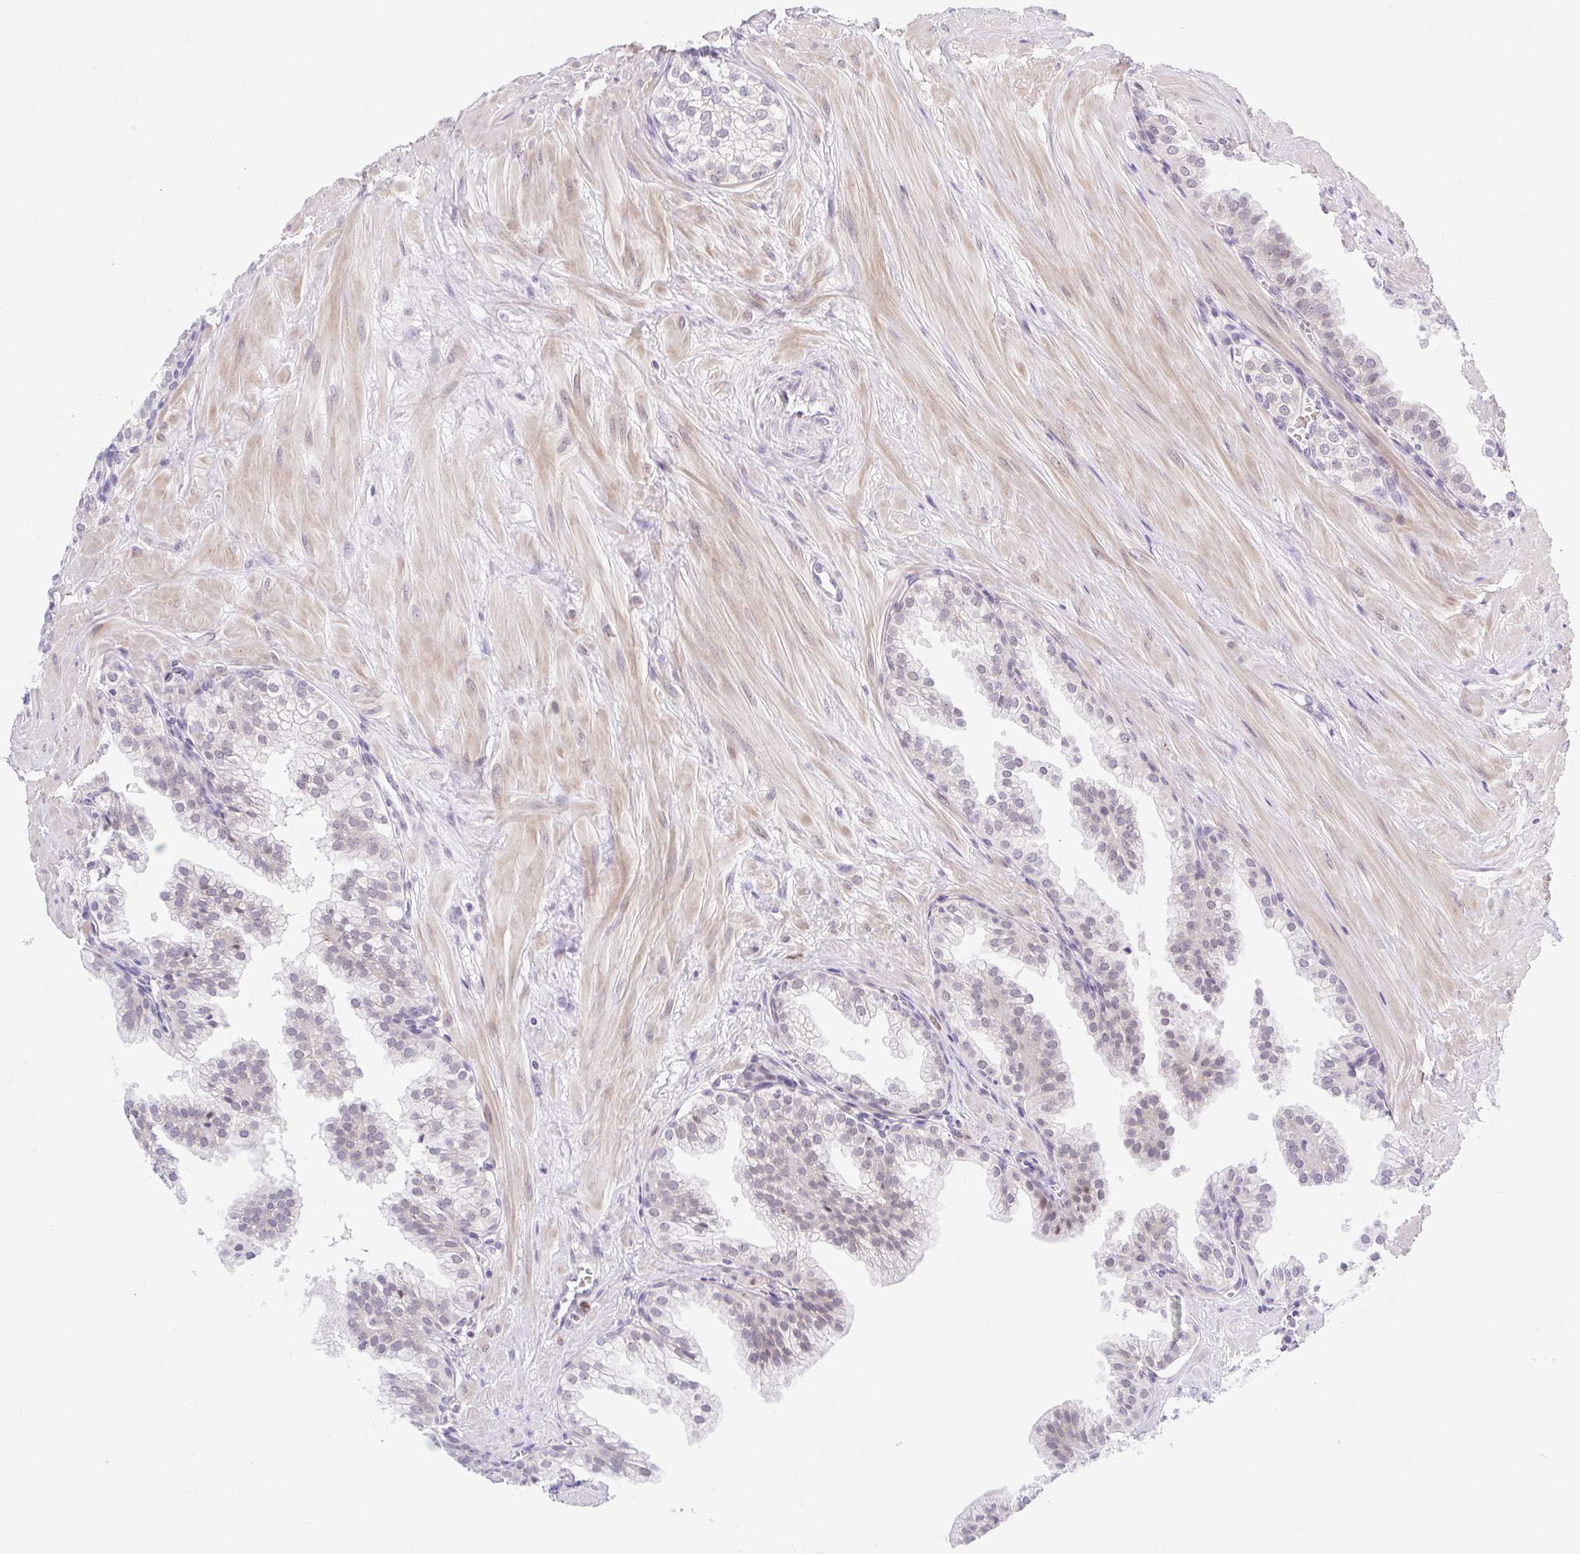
{"staining": {"intensity": "negative", "quantity": "none", "location": "none"}, "tissue": "prostate", "cell_type": "Glandular cells", "image_type": "normal", "snomed": [{"axis": "morphology", "description": "Normal tissue, NOS"}, {"axis": "topography", "description": "Prostate"}, {"axis": "topography", "description": "Peripheral nerve tissue"}], "caption": "Immunohistochemical staining of unremarkable human prostate demonstrates no significant positivity in glandular cells.", "gene": "SRSF10", "patient": {"sex": "male", "age": 55}}